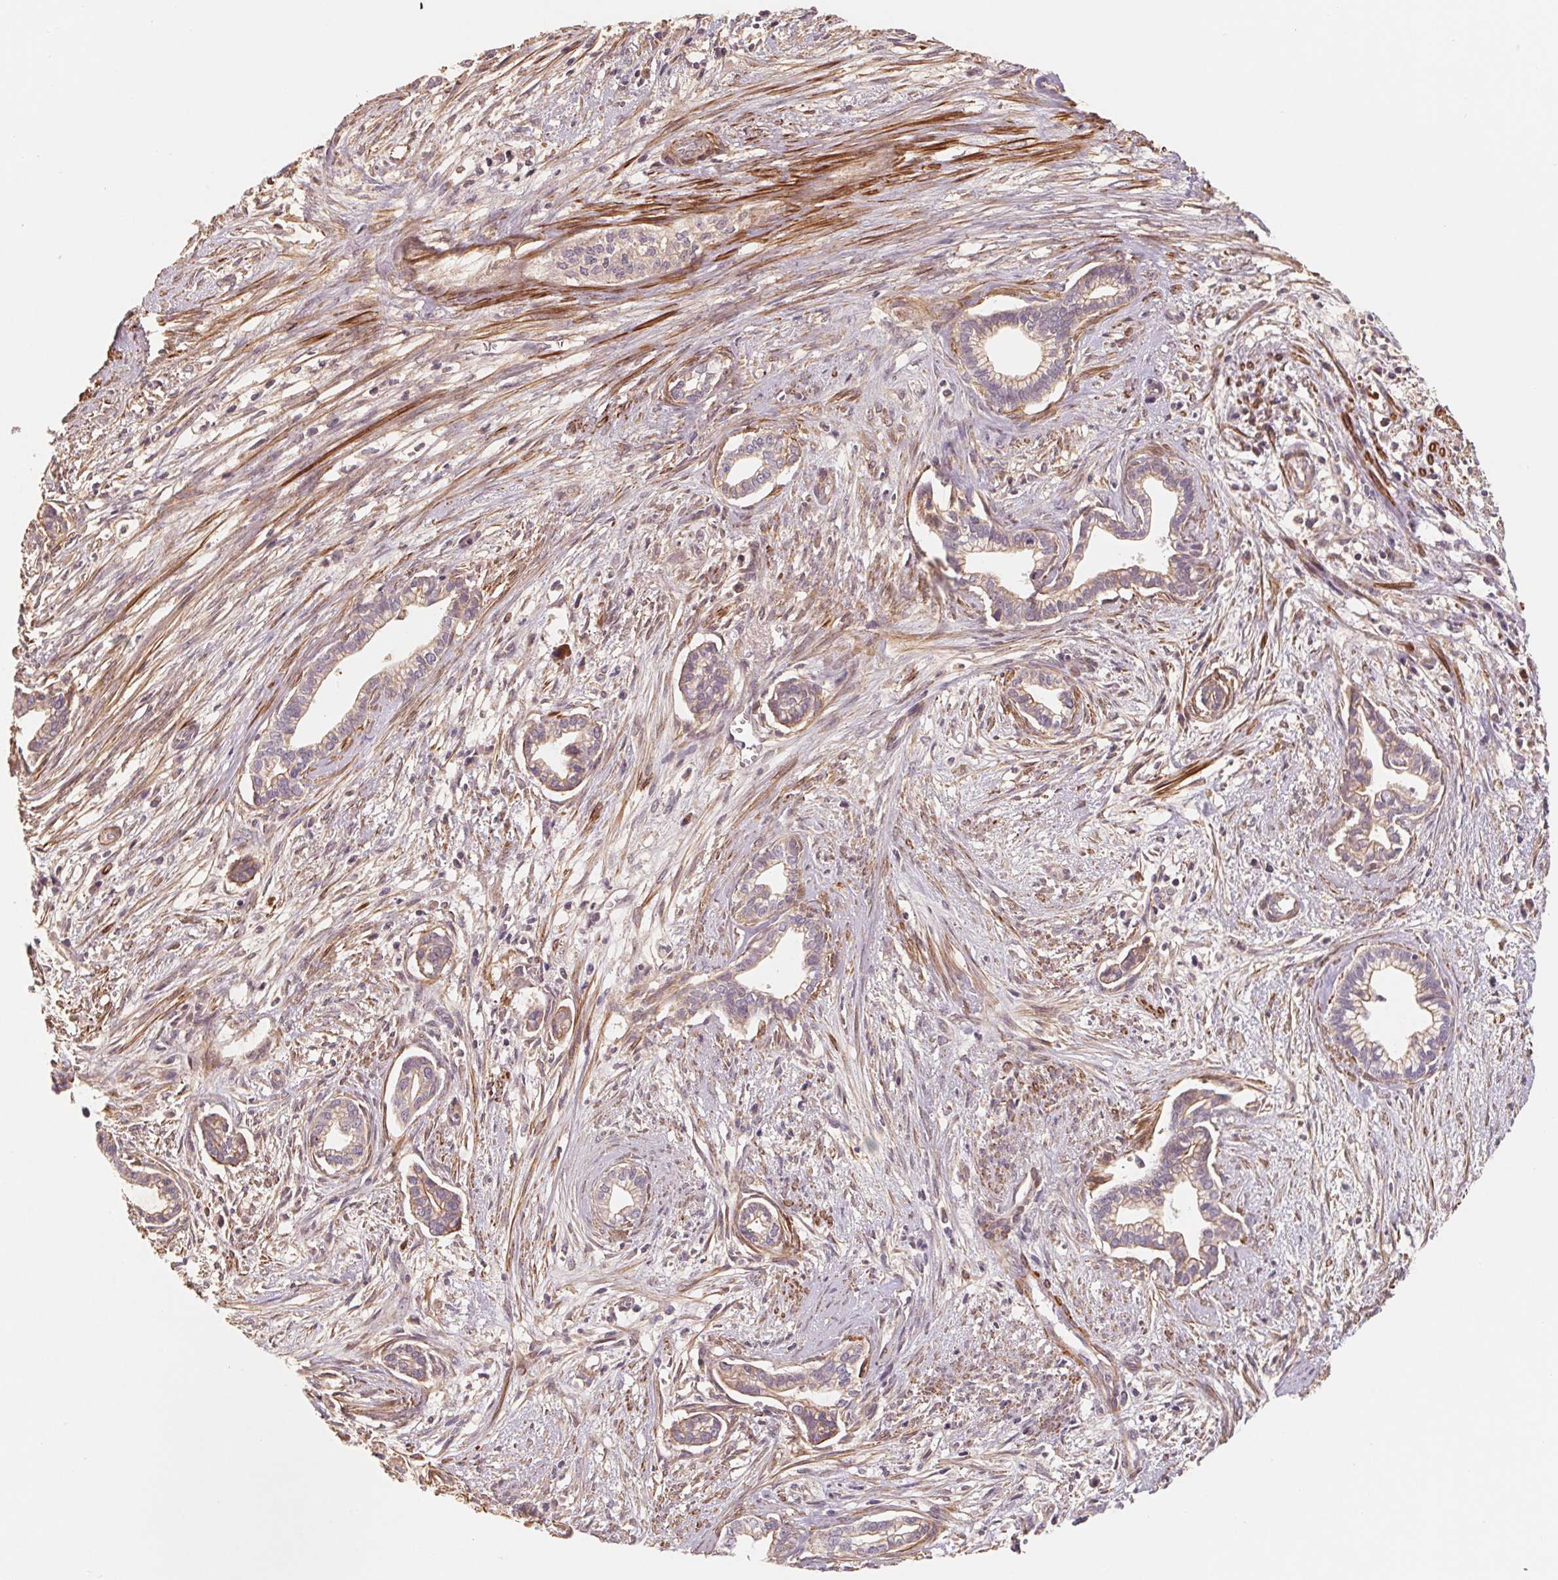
{"staining": {"intensity": "weak", "quantity": "25%-75%", "location": "cytoplasmic/membranous"}, "tissue": "cervical cancer", "cell_type": "Tumor cells", "image_type": "cancer", "snomed": [{"axis": "morphology", "description": "Adenocarcinoma, NOS"}, {"axis": "topography", "description": "Cervix"}], "caption": "Immunohistochemistry (IHC) image of neoplastic tissue: human cervical adenocarcinoma stained using immunohistochemistry shows low levels of weak protein expression localized specifically in the cytoplasmic/membranous of tumor cells, appearing as a cytoplasmic/membranous brown color.", "gene": "CCDC112", "patient": {"sex": "female", "age": 62}}